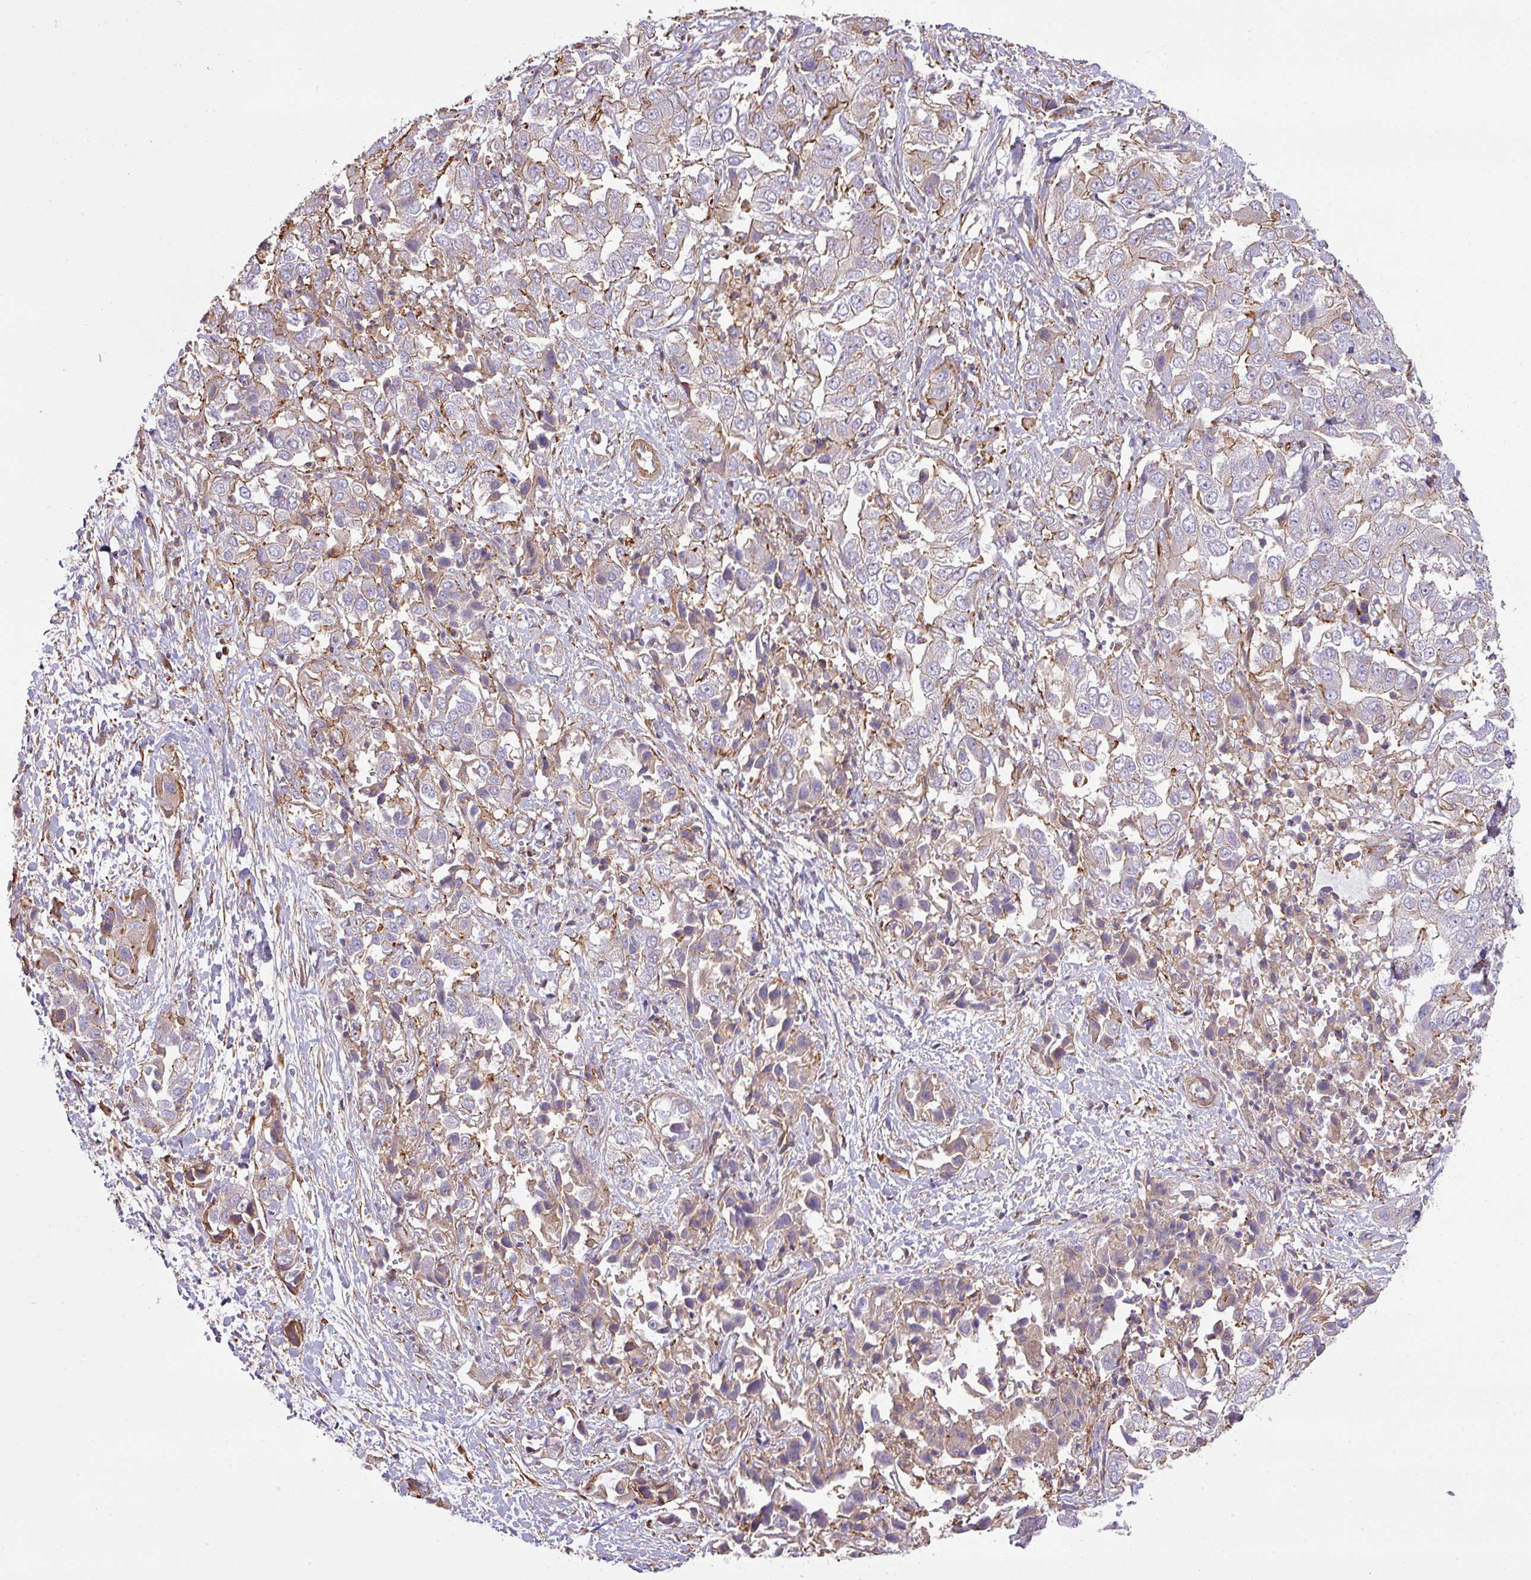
{"staining": {"intensity": "negative", "quantity": "none", "location": "none"}, "tissue": "liver cancer", "cell_type": "Tumor cells", "image_type": "cancer", "snomed": [{"axis": "morphology", "description": "Cholangiocarcinoma"}, {"axis": "topography", "description": "Liver"}], "caption": "Immunohistochemistry (IHC) of human liver cancer (cholangiocarcinoma) exhibits no positivity in tumor cells.", "gene": "LRRC41", "patient": {"sex": "female", "age": 52}}